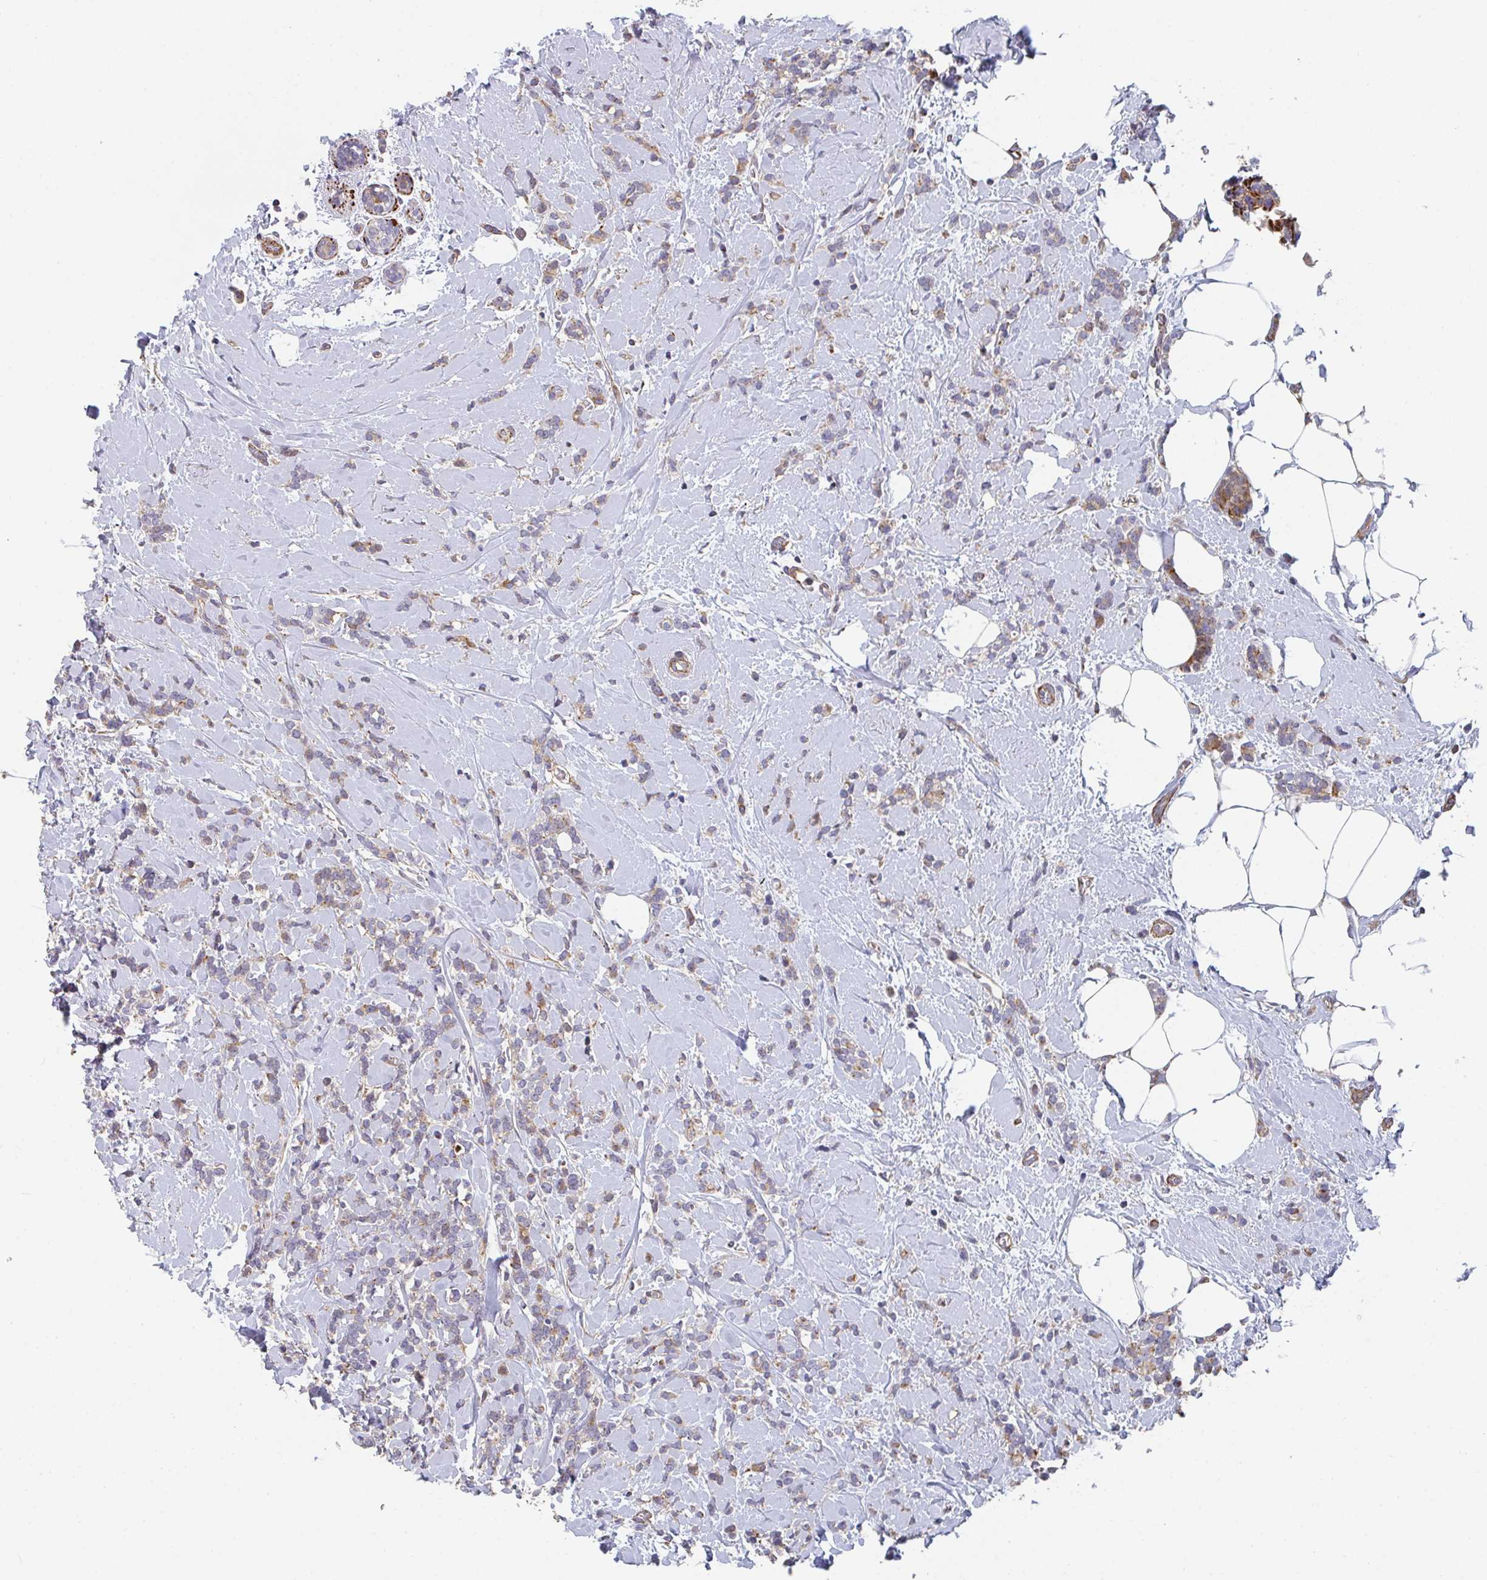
{"staining": {"intensity": "moderate", "quantity": "25%-75%", "location": "cytoplasmic/membranous"}, "tissue": "breast cancer", "cell_type": "Tumor cells", "image_type": "cancer", "snomed": [{"axis": "morphology", "description": "Lobular carcinoma"}, {"axis": "topography", "description": "Breast"}], "caption": "IHC staining of breast cancer (lobular carcinoma), which shows medium levels of moderate cytoplasmic/membranous positivity in approximately 25%-75% of tumor cells indicating moderate cytoplasmic/membranous protein positivity. The staining was performed using DAB (3,3'-diaminobenzidine) (brown) for protein detection and nuclei were counterstained in hematoxylin (blue).", "gene": "FZD2", "patient": {"sex": "female", "age": 59}}